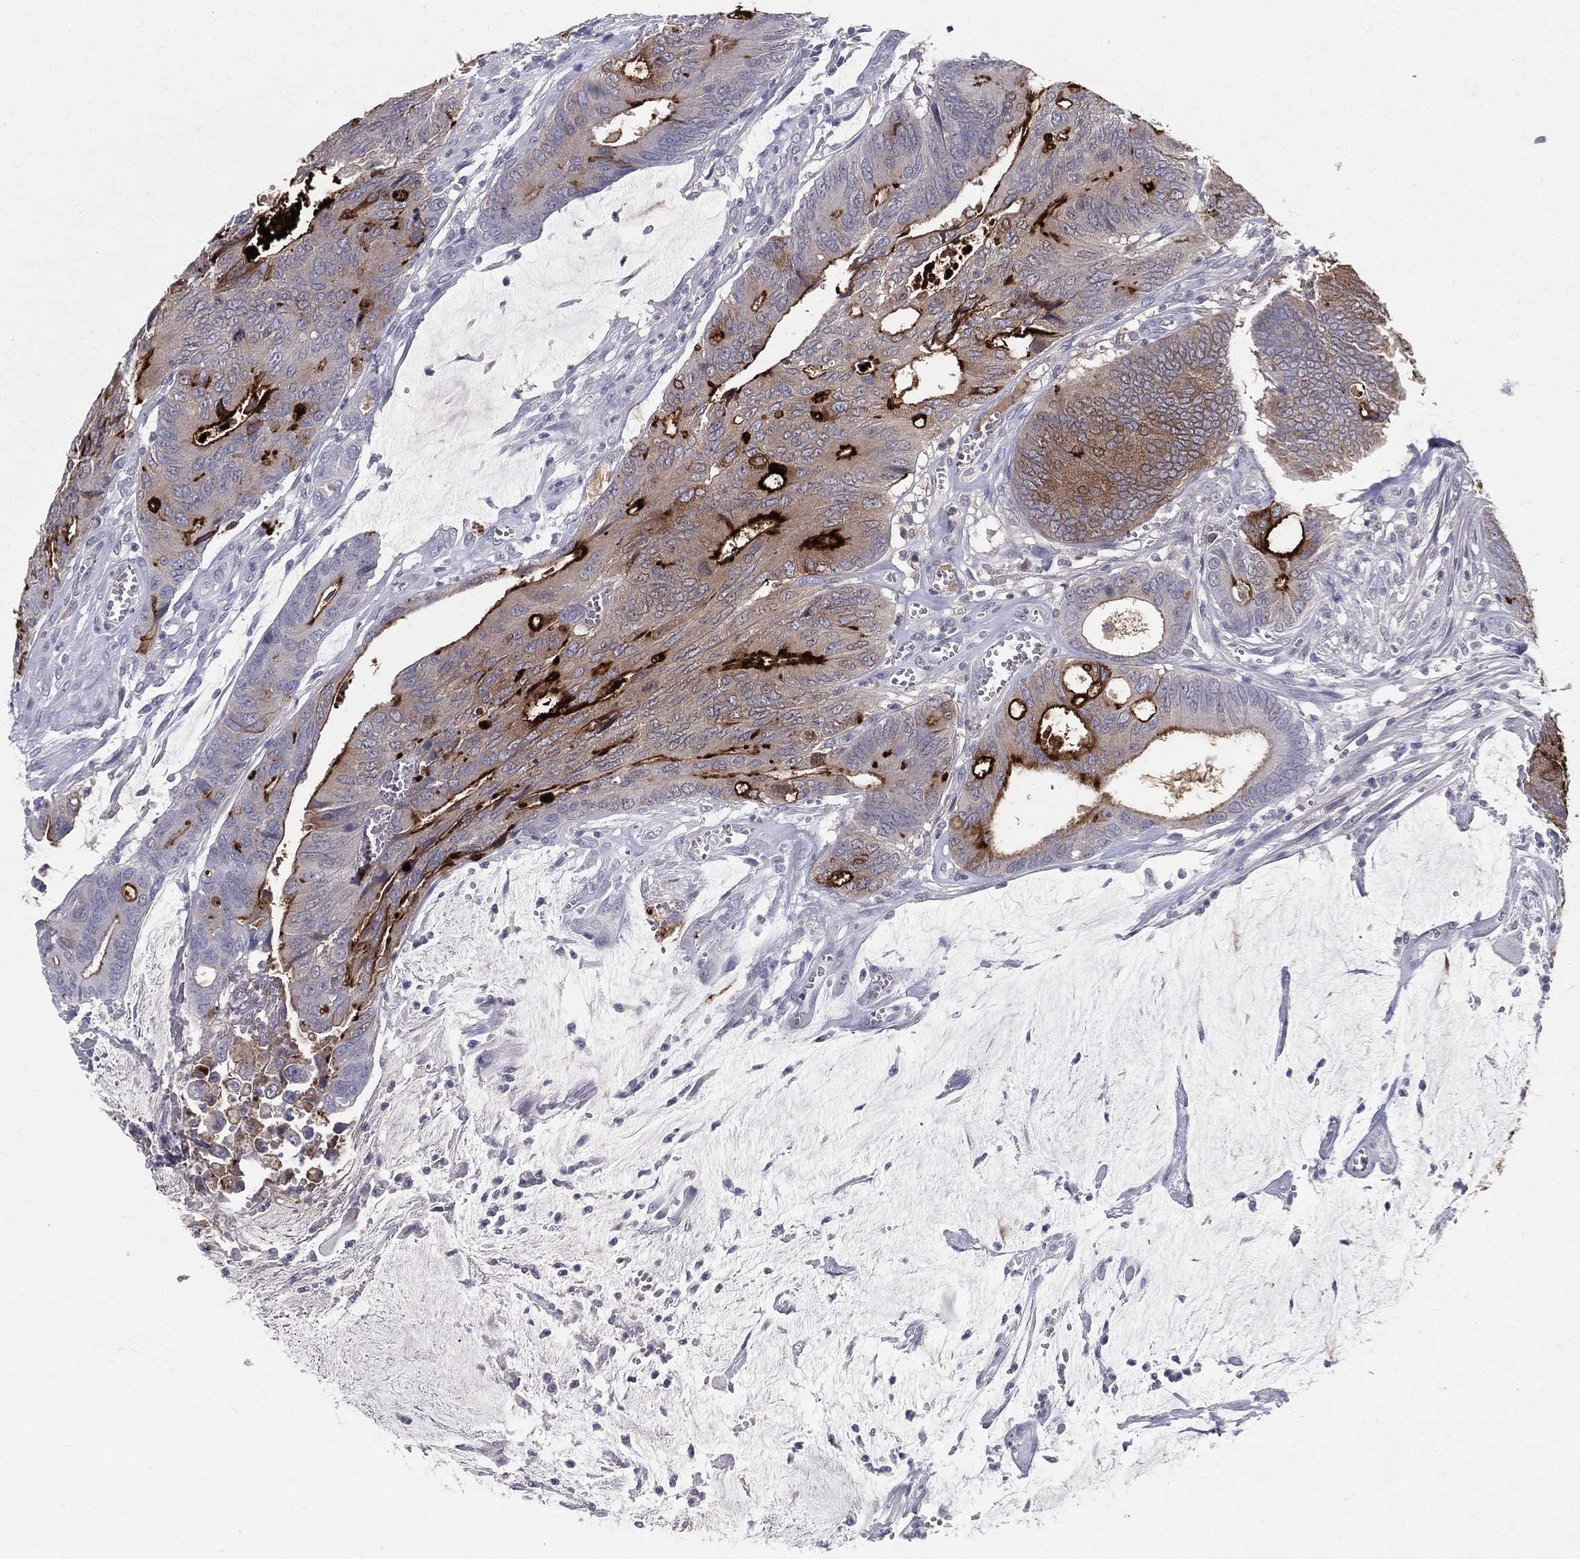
{"staining": {"intensity": "strong", "quantity": "<25%", "location": "cytoplasmic/membranous"}, "tissue": "colorectal cancer", "cell_type": "Tumor cells", "image_type": "cancer", "snomed": [{"axis": "morphology", "description": "Normal tissue, NOS"}, {"axis": "morphology", "description": "Adenocarcinoma, NOS"}, {"axis": "topography", "description": "Colon"}], "caption": "Immunohistochemistry (IHC) of colorectal cancer displays medium levels of strong cytoplasmic/membranous expression in approximately <25% of tumor cells.", "gene": "ACE2", "patient": {"sex": "male", "age": 65}}